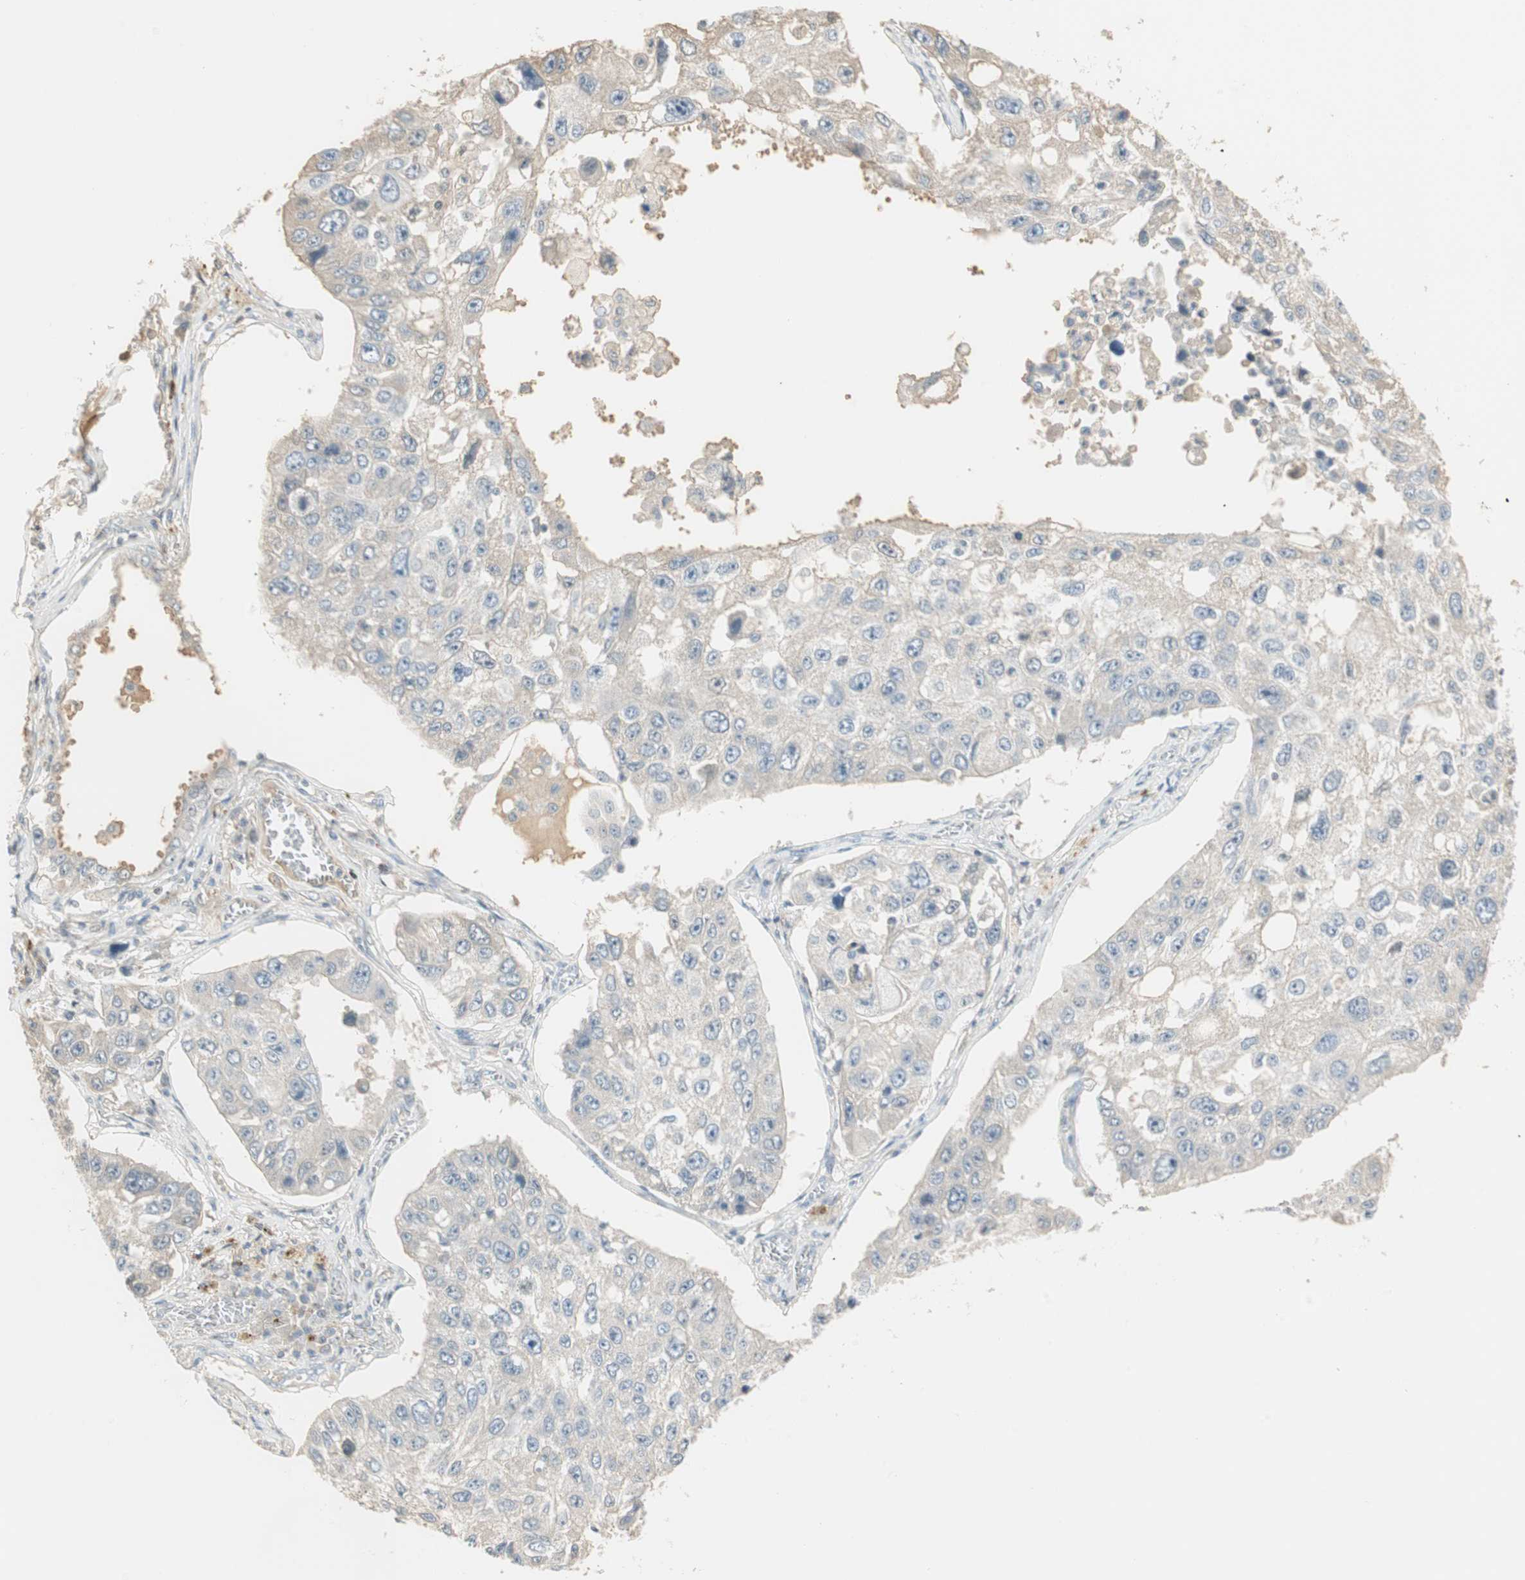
{"staining": {"intensity": "negative", "quantity": "none", "location": "none"}, "tissue": "lung cancer", "cell_type": "Tumor cells", "image_type": "cancer", "snomed": [{"axis": "morphology", "description": "Squamous cell carcinoma, NOS"}, {"axis": "topography", "description": "Lung"}], "caption": "This photomicrograph is of lung cancer (squamous cell carcinoma) stained with immunohistochemistry to label a protein in brown with the nuclei are counter-stained blue. There is no staining in tumor cells.", "gene": "RUNX2", "patient": {"sex": "male", "age": 71}}